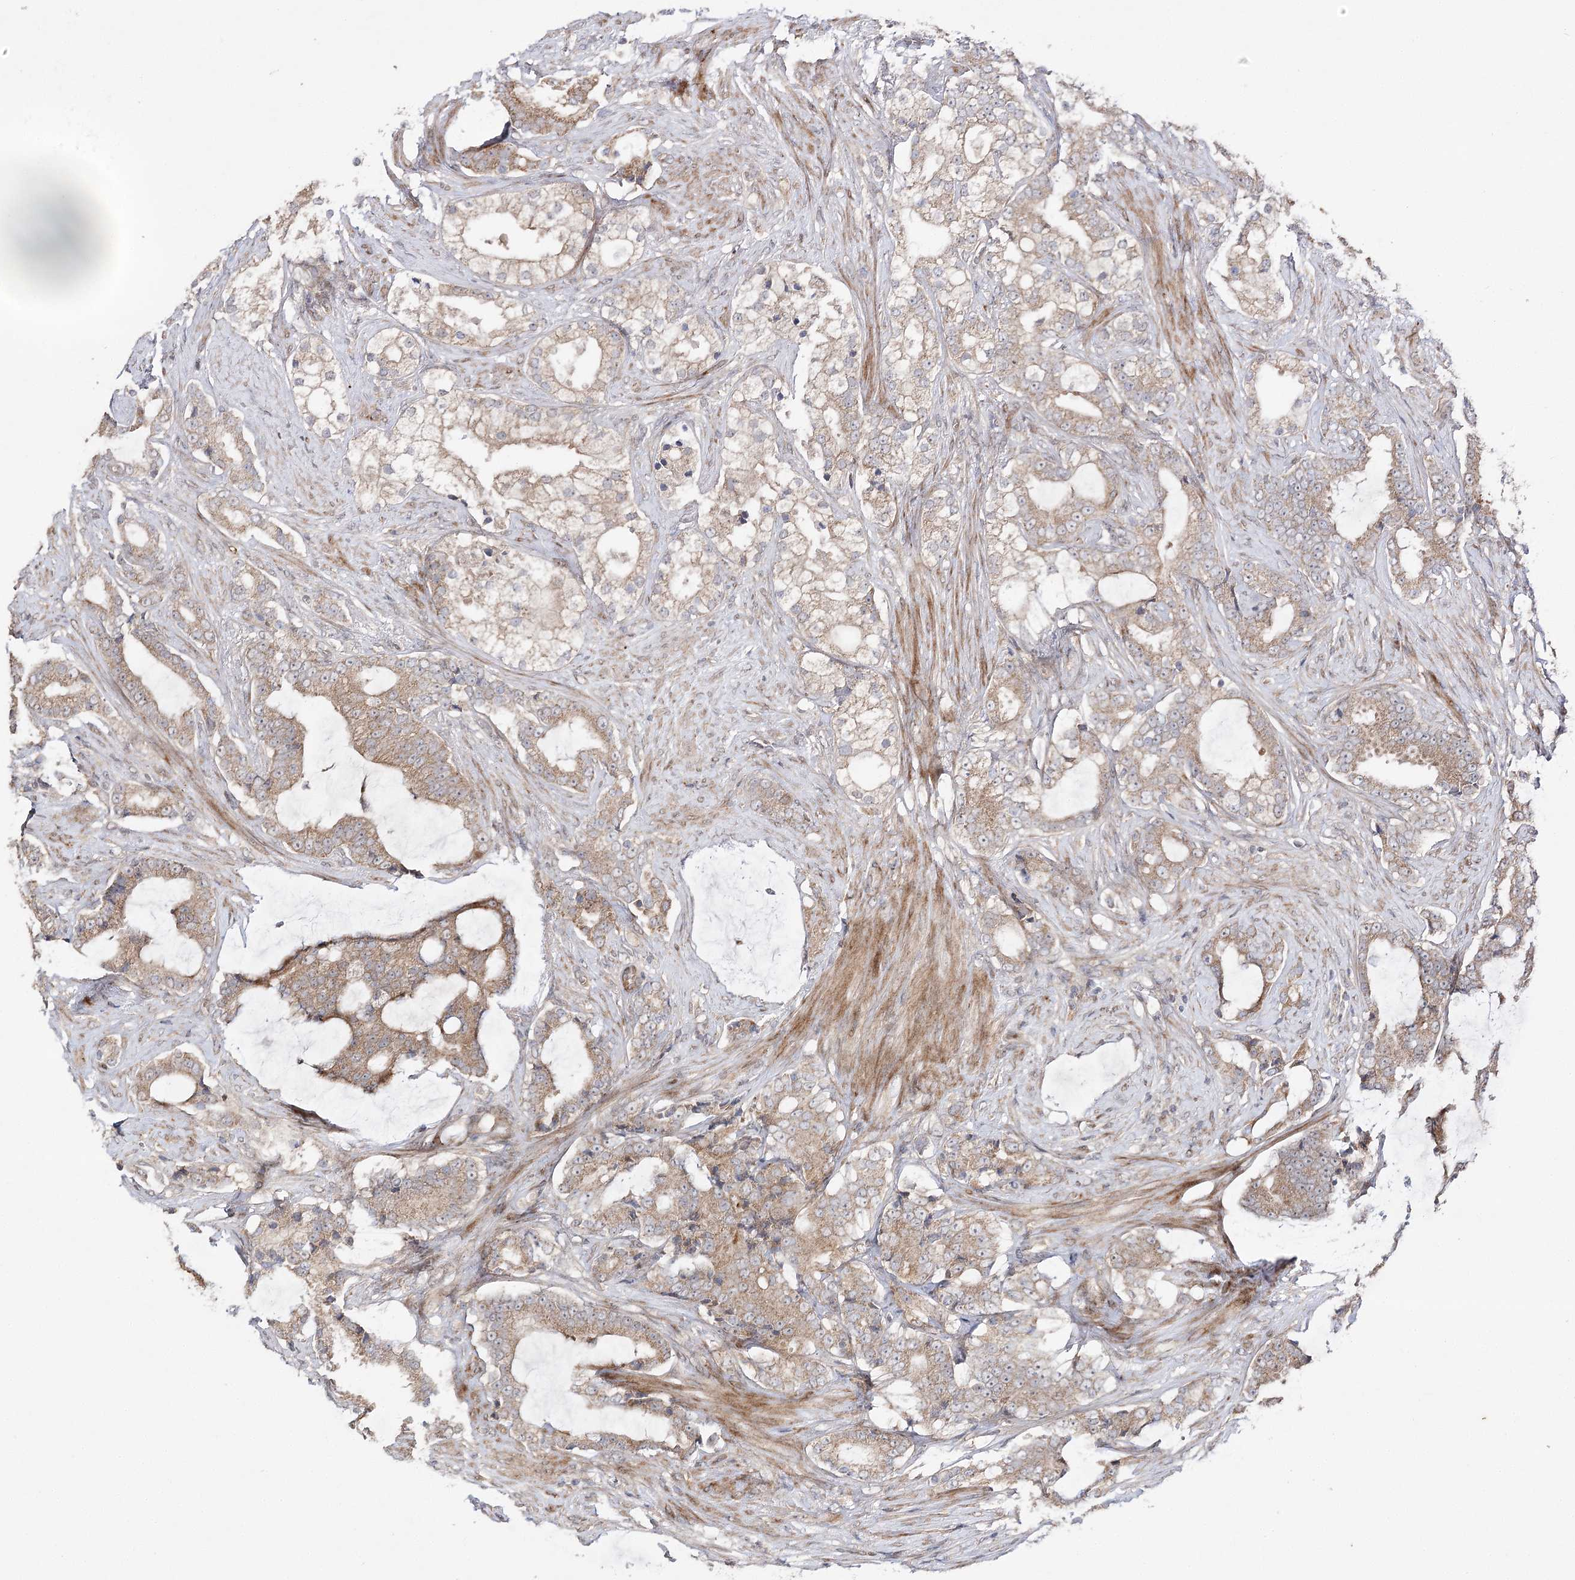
{"staining": {"intensity": "weak", "quantity": ">75%", "location": "cytoplasmic/membranous"}, "tissue": "prostate cancer", "cell_type": "Tumor cells", "image_type": "cancer", "snomed": [{"axis": "morphology", "description": "Adenocarcinoma, Low grade"}, {"axis": "topography", "description": "Prostate"}], "caption": "Protein expression analysis of prostate cancer displays weak cytoplasmic/membranous expression in approximately >75% of tumor cells. Immunohistochemistry stains the protein in brown and the nuclei are stained blue.", "gene": "OBSL1", "patient": {"sex": "male", "age": 58}}